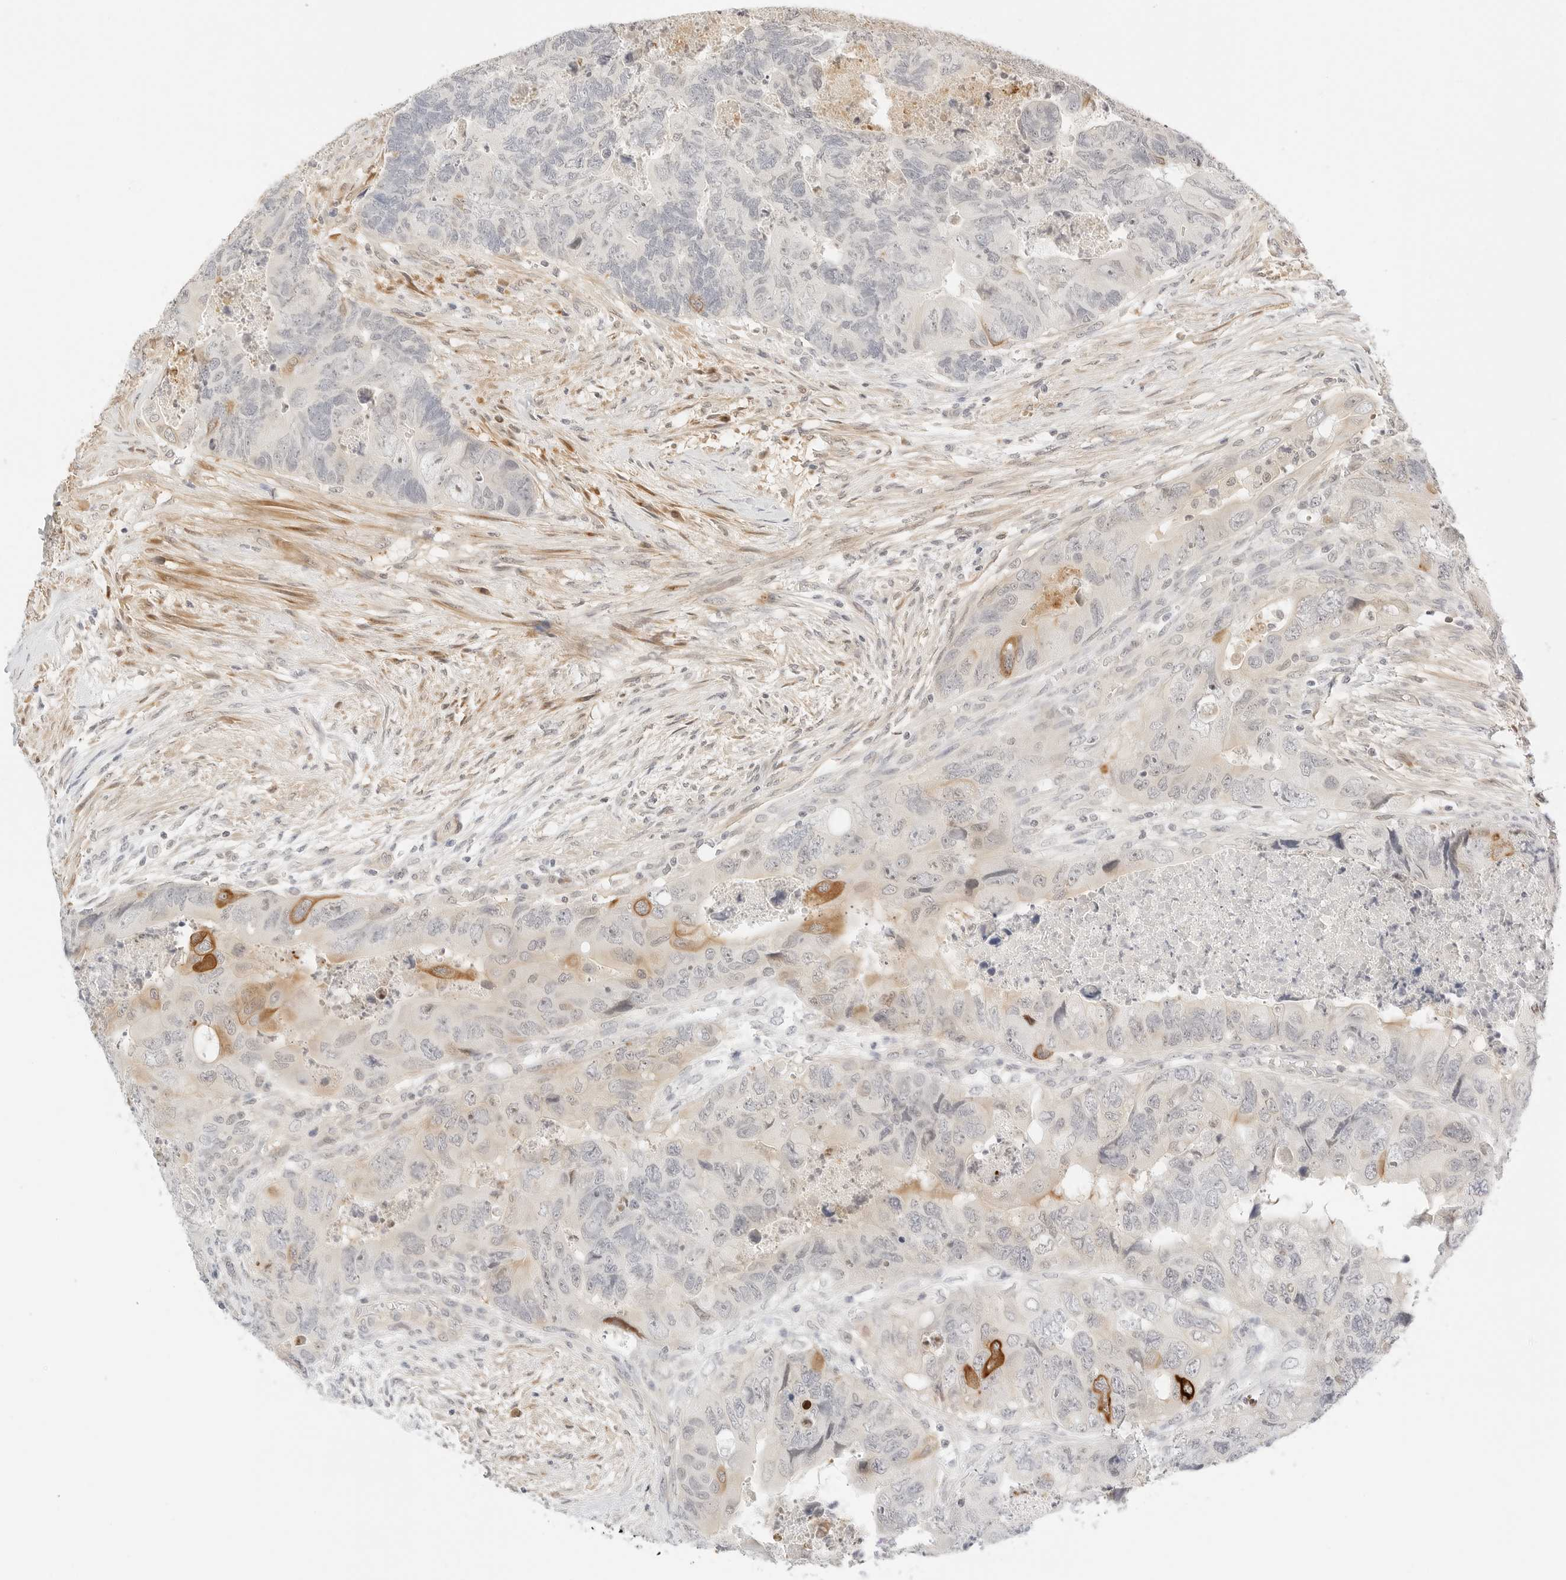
{"staining": {"intensity": "moderate", "quantity": "<25%", "location": "cytoplasmic/membranous"}, "tissue": "colorectal cancer", "cell_type": "Tumor cells", "image_type": "cancer", "snomed": [{"axis": "morphology", "description": "Adenocarcinoma, NOS"}, {"axis": "topography", "description": "Rectum"}], "caption": "A low amount of moderate cytoplasmic/membranous positivity is seen in about <25% of tumor cells in colorectal cancer (adenocarcinoma) tissue.", "gene": "TEKT2", "patient": {"sex": "male", "age": 63}}